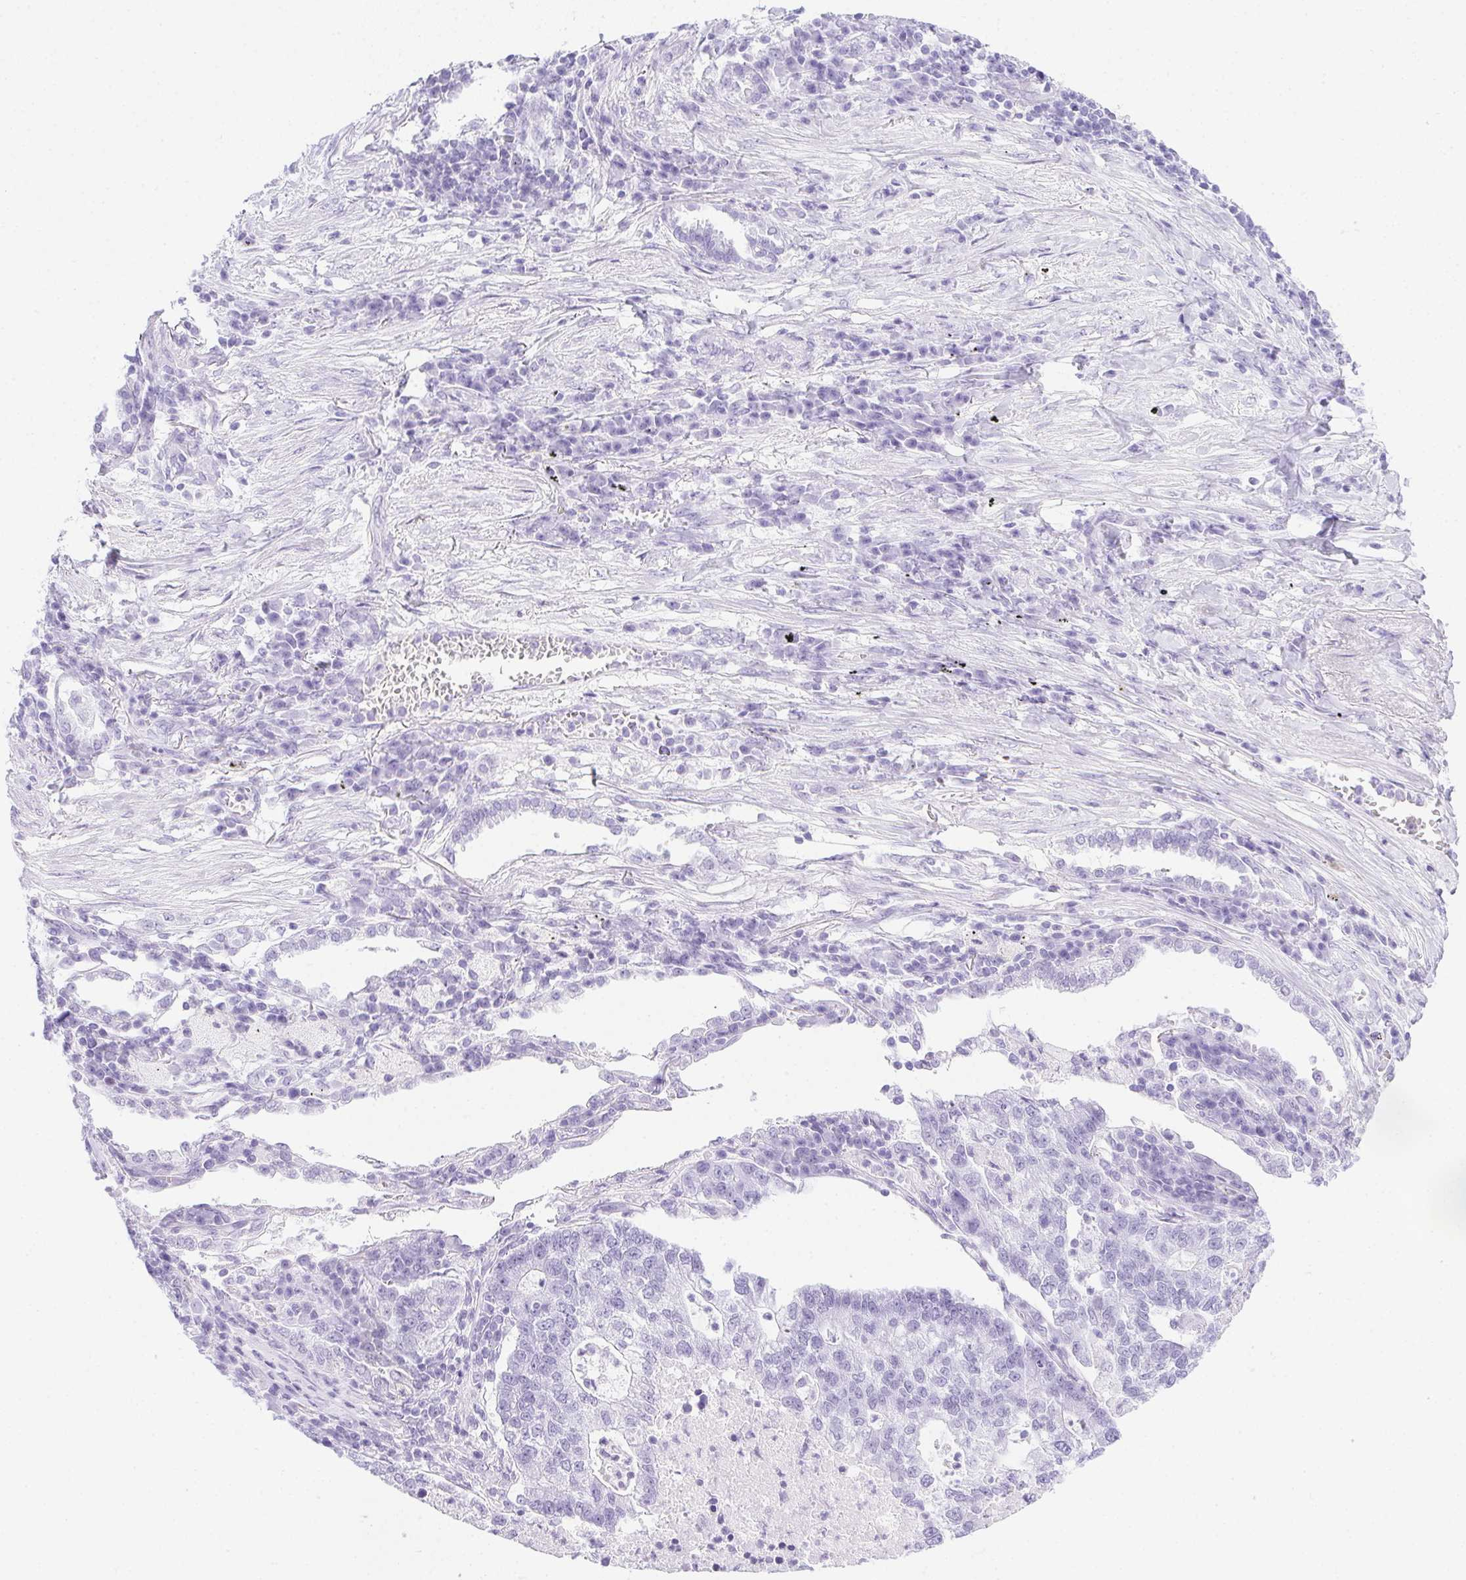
{"staining": {"intensity": "negative", "quantity": "none", "location": "none"}, "tissue": "lung cancer", "cell_type": "Tumor cells", "image_type": "cancer", "snomed": [{"axis": "morphology", "description": "Adenocarcinoma, NOS"}, {"axis": "topography", "description": "Lung"}], "caption": "Lung cancer (adenocarcinoma) was stained to show a protein in brown. There is no significant positivity in tumor cells. (Brightfield microscopy of DAB (3,3'-diaminobenzidine) IHC at high magnification).", "gene": "SPACA5B", "patient": {"sex": "male", "age": 57}}